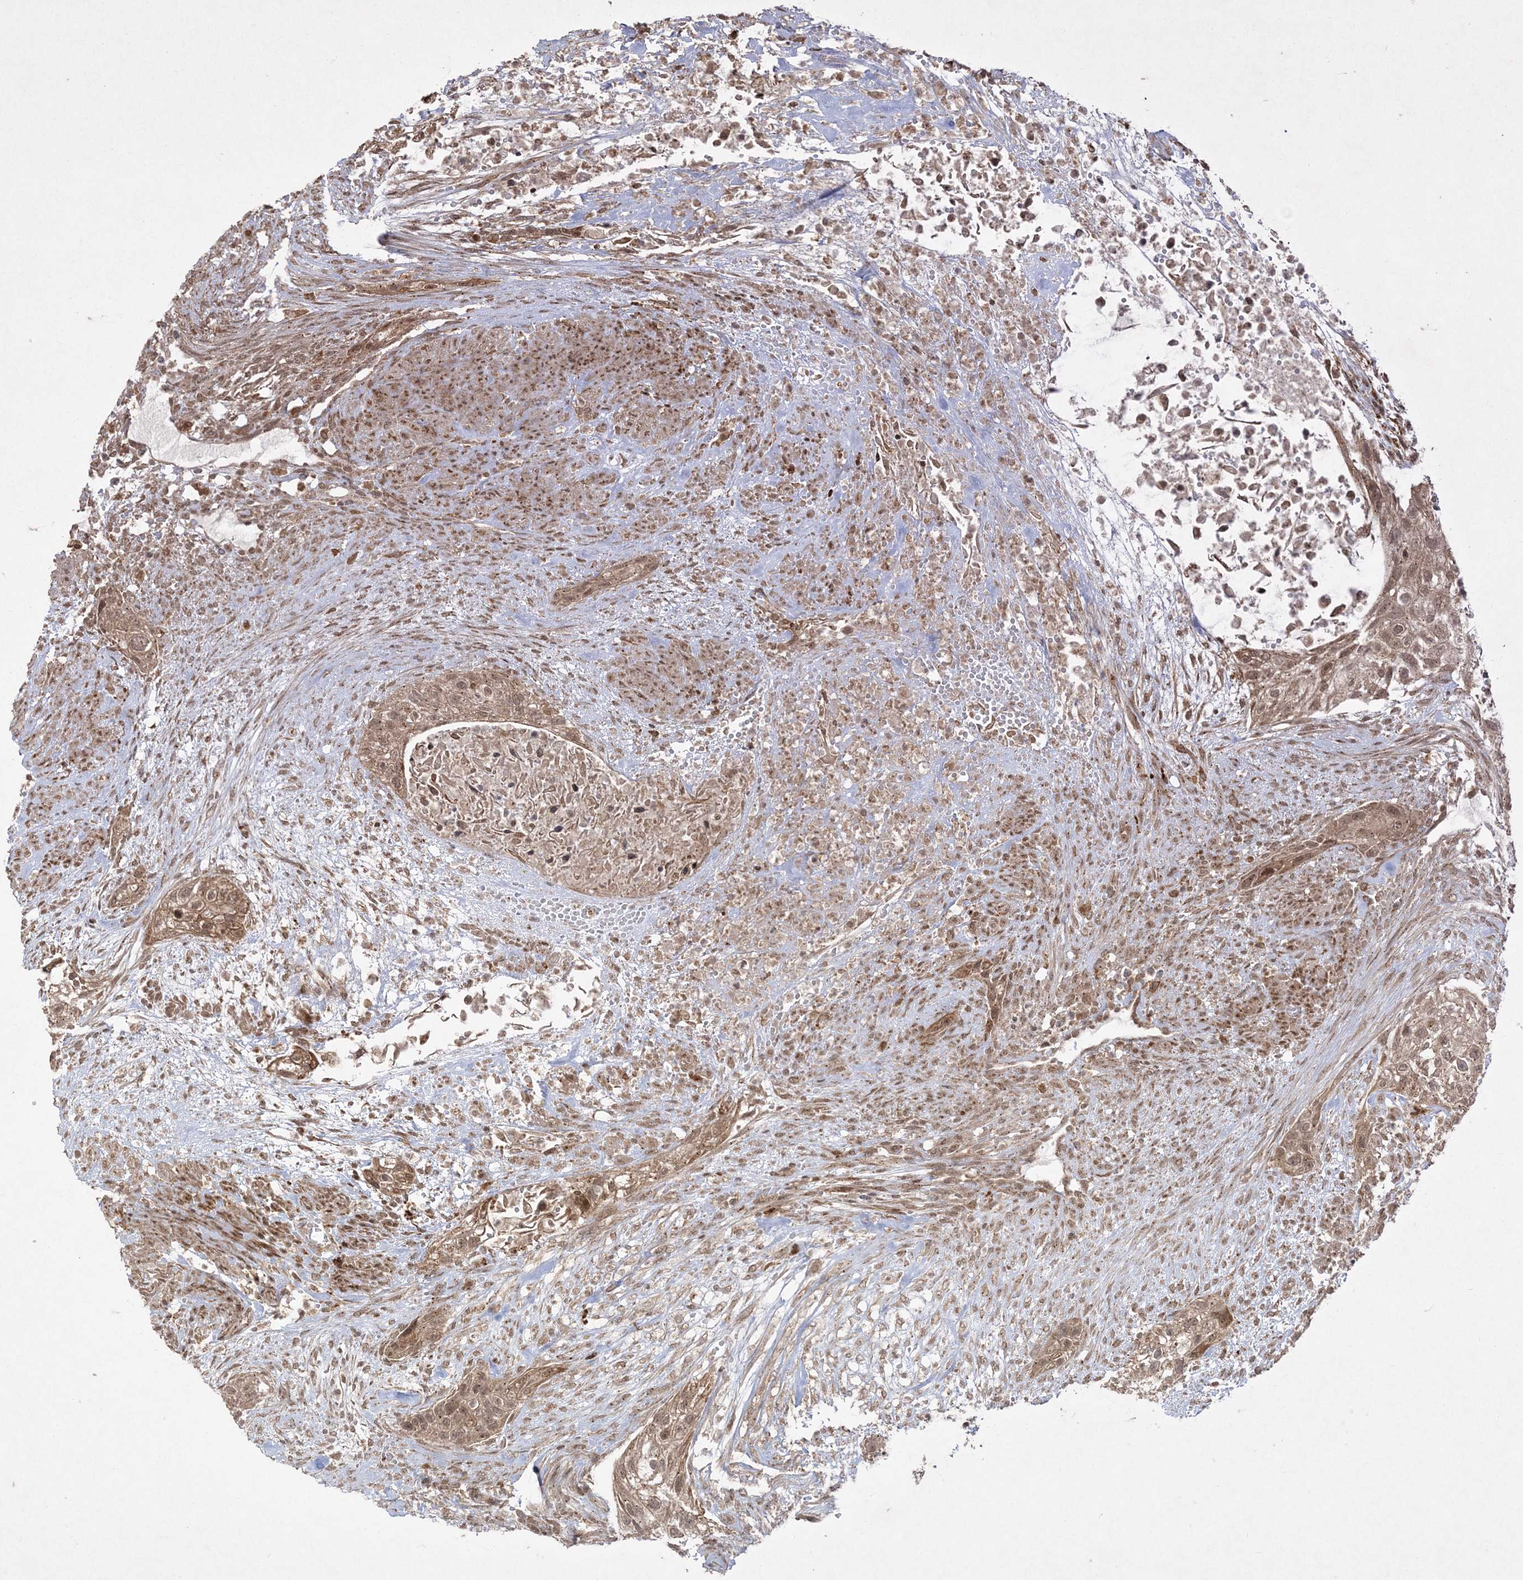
{"staining": {"intensity": "moderate", "quantity": ">75%", "location": "cytoplasmic/membranous,nuclear"}, "tissue": "urothelial cancer", "cell_type": "Tumor cells", "image_type": "cancer", "snomed": [{"axis": "morphology", "description": "Urothelial carcinoma, High grade"}, {"axis": "topography", "description": "Urinary bladder"}], "caption": "Brown immunohistochemical staining in human high-grade urothelial carcinoma exhibits moderate cytoplasmic/membranous and nuclear expression in approximately >75% of tumor cells.", "gene": "RRAS", "patient": {"sex": "male", "age": 35}}